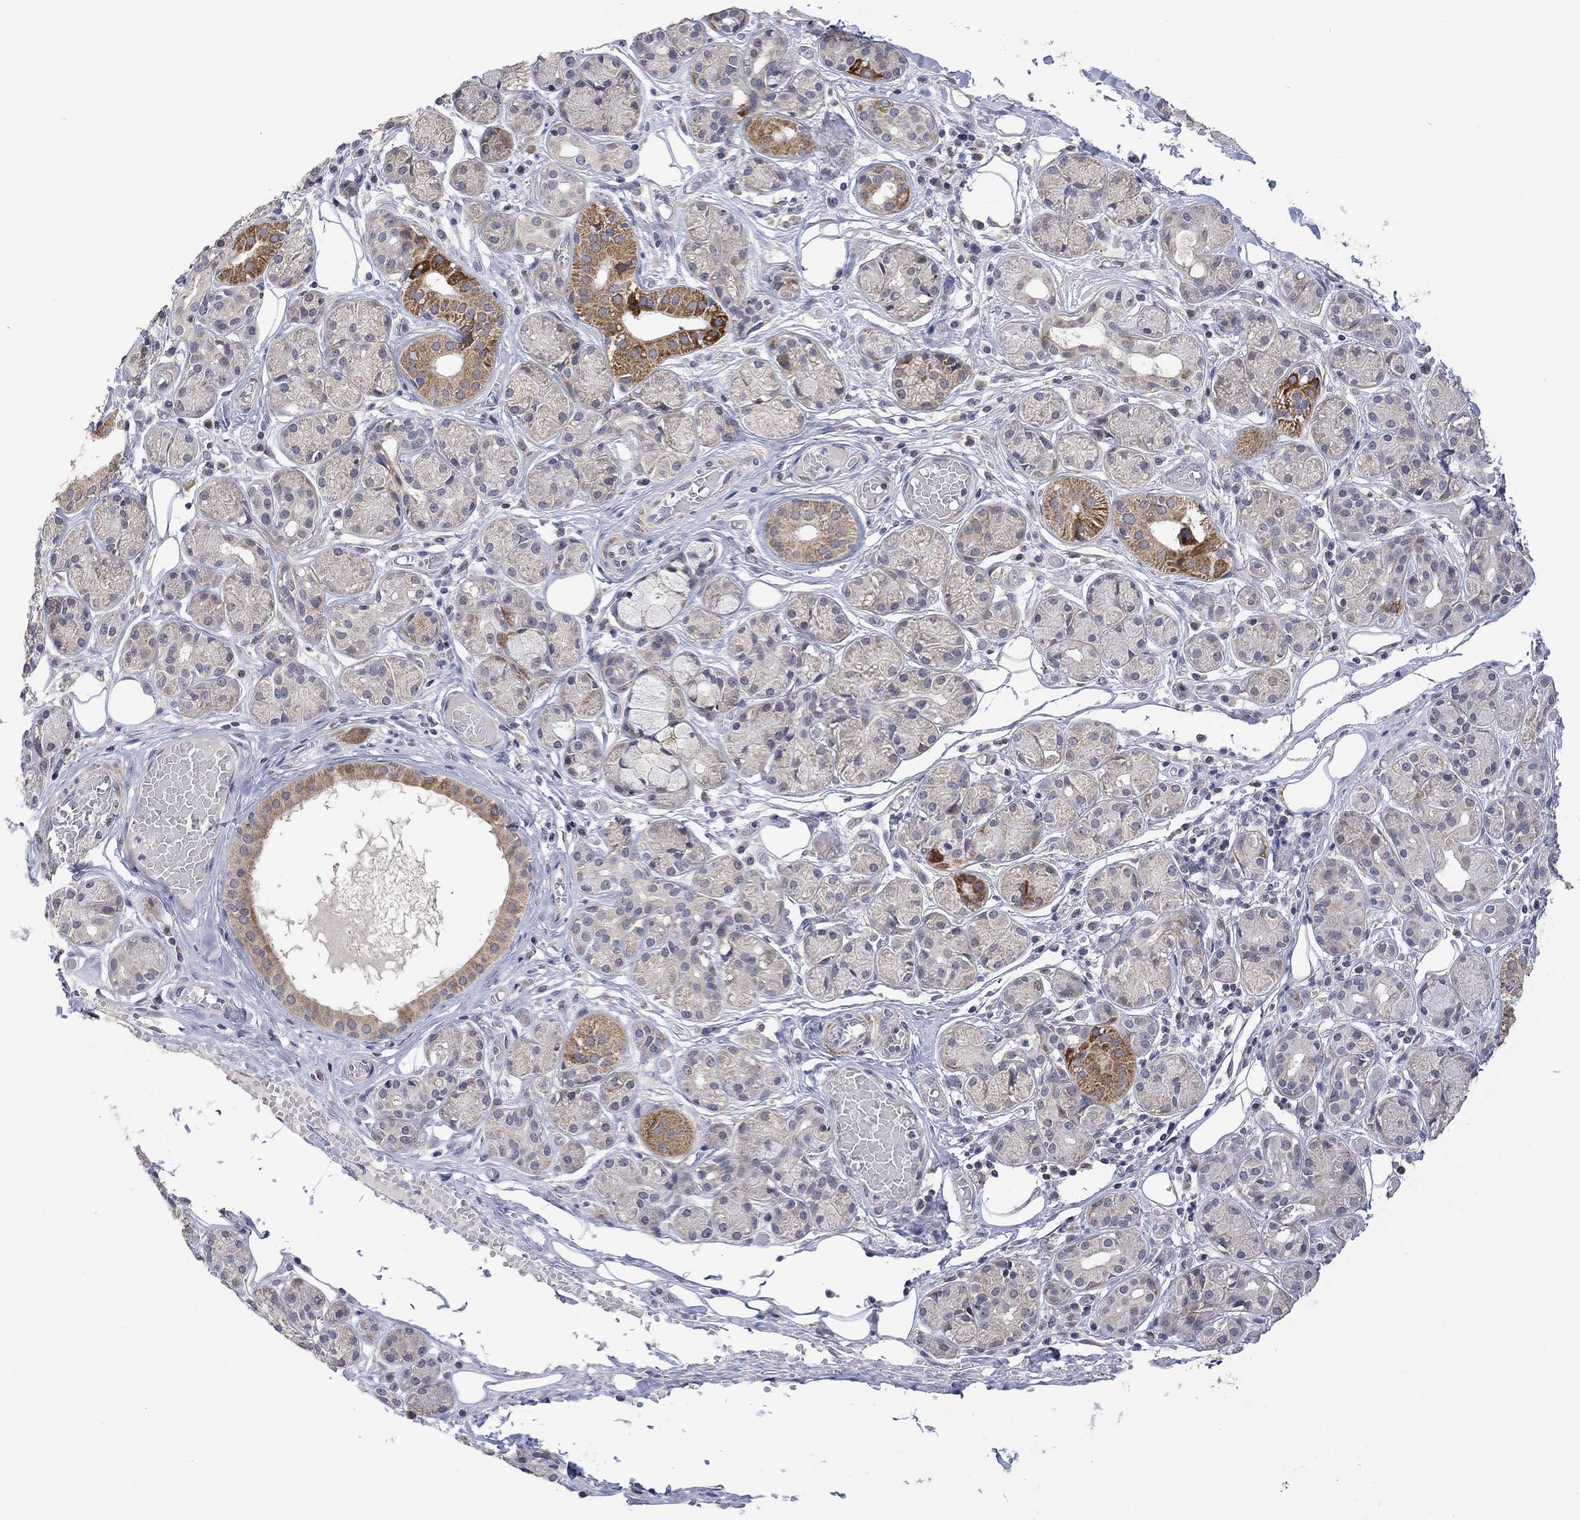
{"staining": {"intensity": "strong", "quantity": "<25%", "location": "cytoplasmic/membranous"}, "tissue": "salivary gland", "cell_type": "Glandular cells", "image_type": "normal", "snomed": [{"axis": "morphology", "description": "Normal tissue, NOS"}, {"axis": "topography", "description": "Salivary gland"}, {"axis": "topography", "description": "Peripheral nerve tissue"}], "caption": "Protein staining of normal salivary gland displays strong cytoplasmic/membranous positivity in about <25% of glandular cells.", "gene": "SLC48A1", "patient": {"sex": "male", "age": 71}}